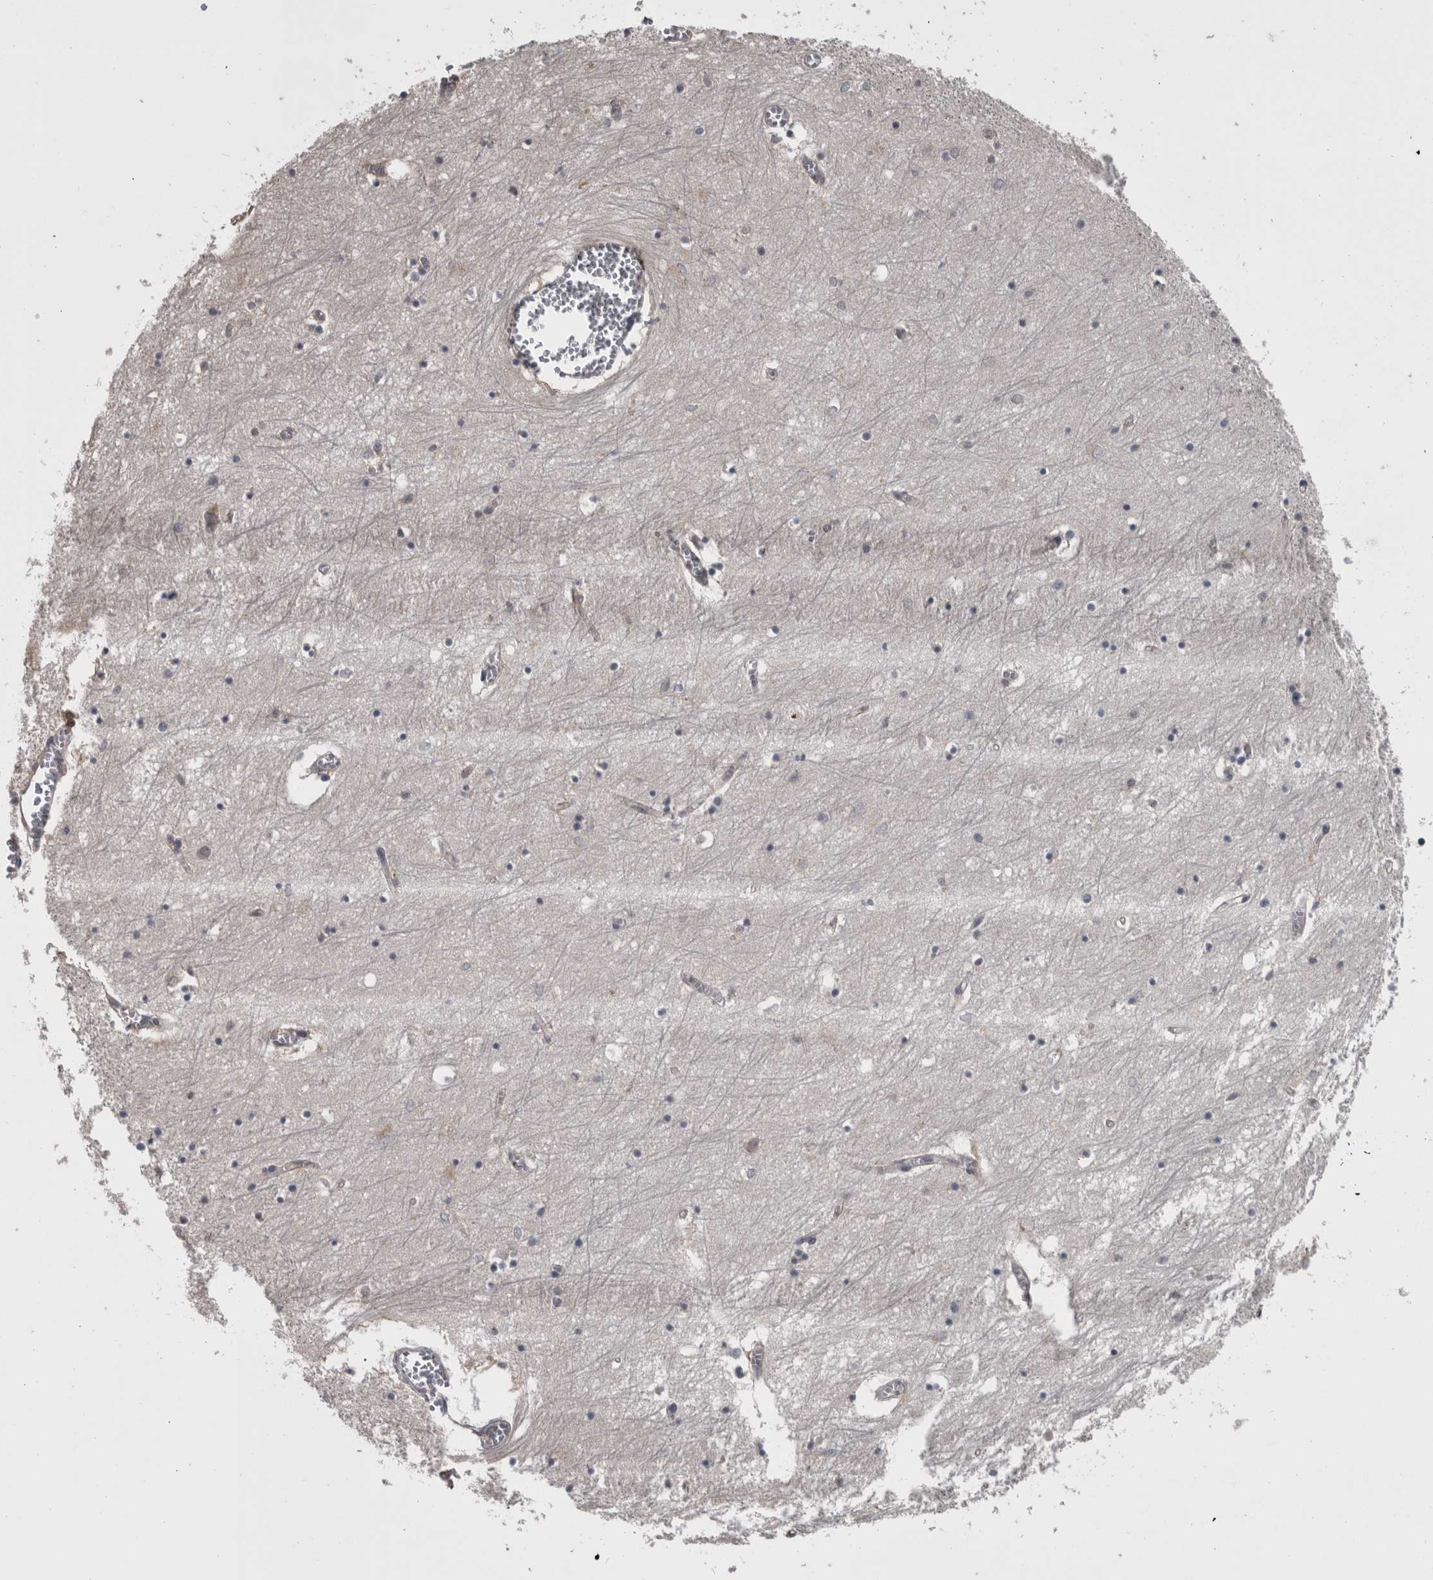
{"staining": {"intensity": "negative", "quantity": "none", "location": "none"}, "tissue": "hippocampus", "cell_type": "Glial cells", "image_type": "normal", "snomed": [{"axis": "morphology", "description": "Normal tissue, NOS"}, {"axis": "topography", "description": "Hippocampus"}], "caption": "This is an immunohistochemistry (IHC) photomicrograph of unremarkable human hippocampus. There is no staining in glial cells.", "gene": "APRT", "patient": {"sex": "male", "age": 70}}